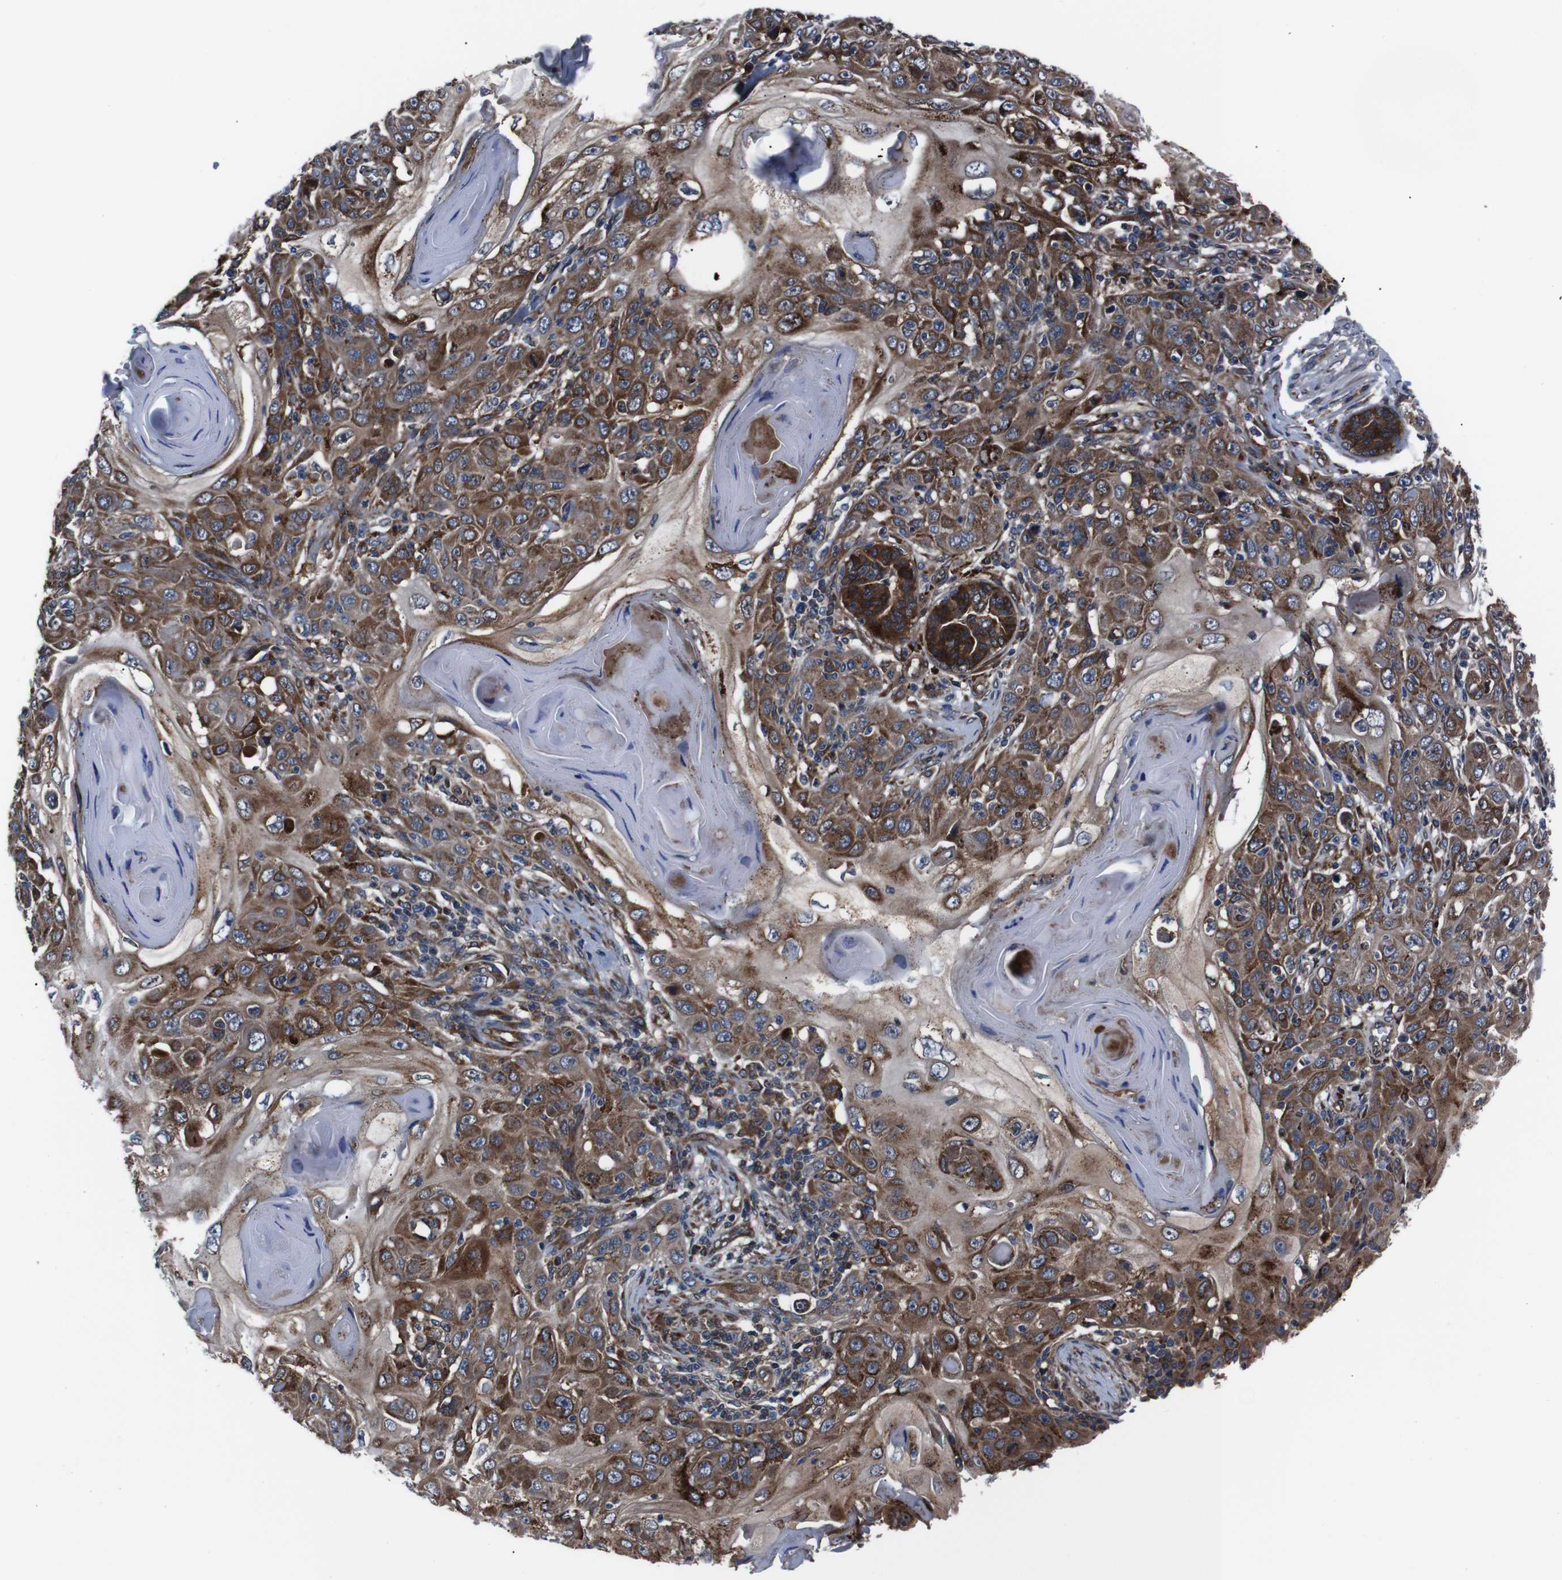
{"staining": {"intensity": "strong", "quantity": ">75%", "location": "cytoplasmic/membranous"}, "tissue": "skin cancer", "cell_type": "Tumor cells", "image_type": "cancer", "snomed": [{"axis": "morphology", "description": "Squamous cell carcinoma, NOS"}, {"axis": "topography", "description": "Skin"}], "caption": "IHC of squamous cell carcinoma (skin) shows high levels of strong cytoplasmic/membranous staining in about >75% of tumor cells.", "gene": "EIF4A2", "patient": {"sex": "female", "age": 88}}